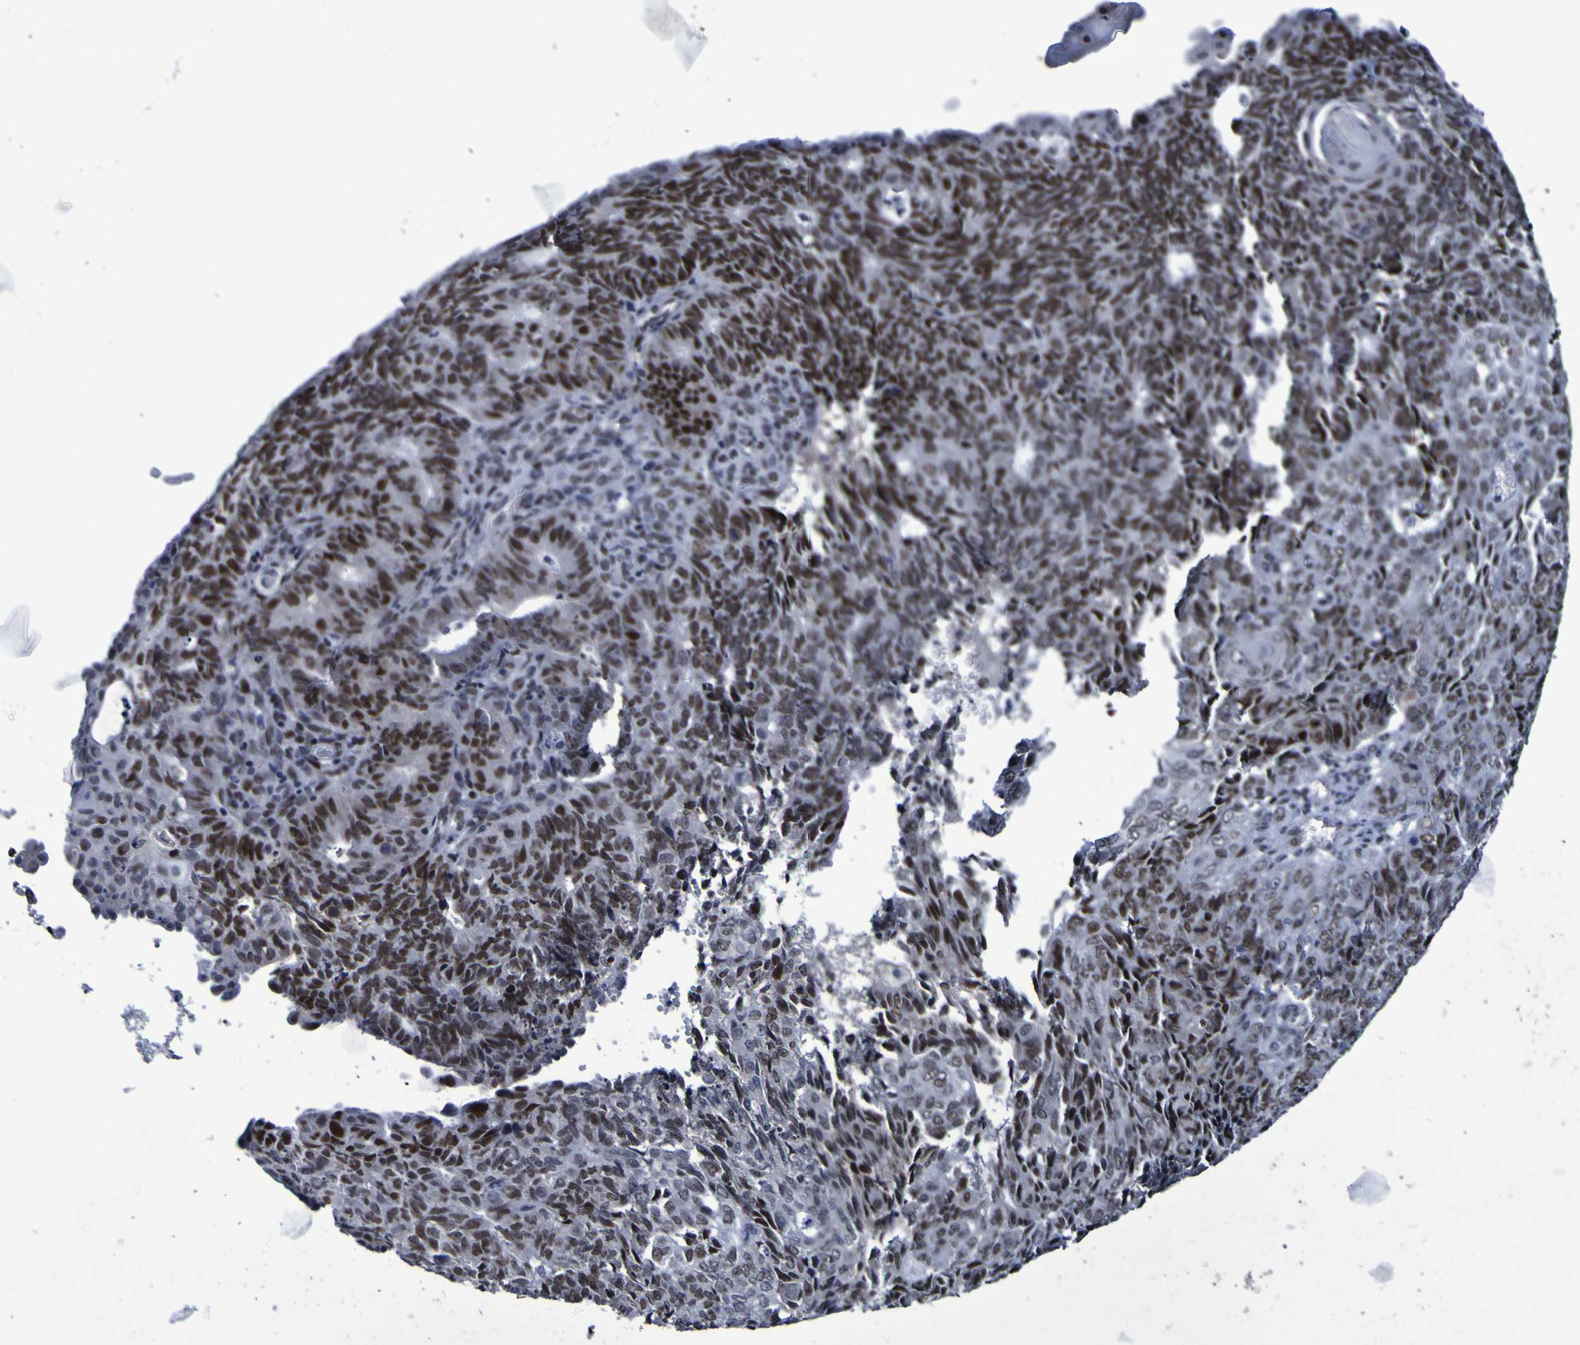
{"staining": {"intensity": "strong", "quantity": ">75%", "location": "nuclear"}, "tissue": "endometrial cancer", "cell_type": "Tumor cells", "image_type": "cancer", "snomed": [{"axis": "morphology", "description": "Adenocarcinoma, NOS"}, {"axis": "topography", "description": "Endometrium"}], "caption": "A high-resolution micrograph shows immunohistochemistry (IHC) staining of endometrial cancer (adenocarcinoma), which reveals strong nuclear staining in approximately >75% of tumor cells.", "gene": "MBD3", "patient": {"sex": "female", "age": 32}}